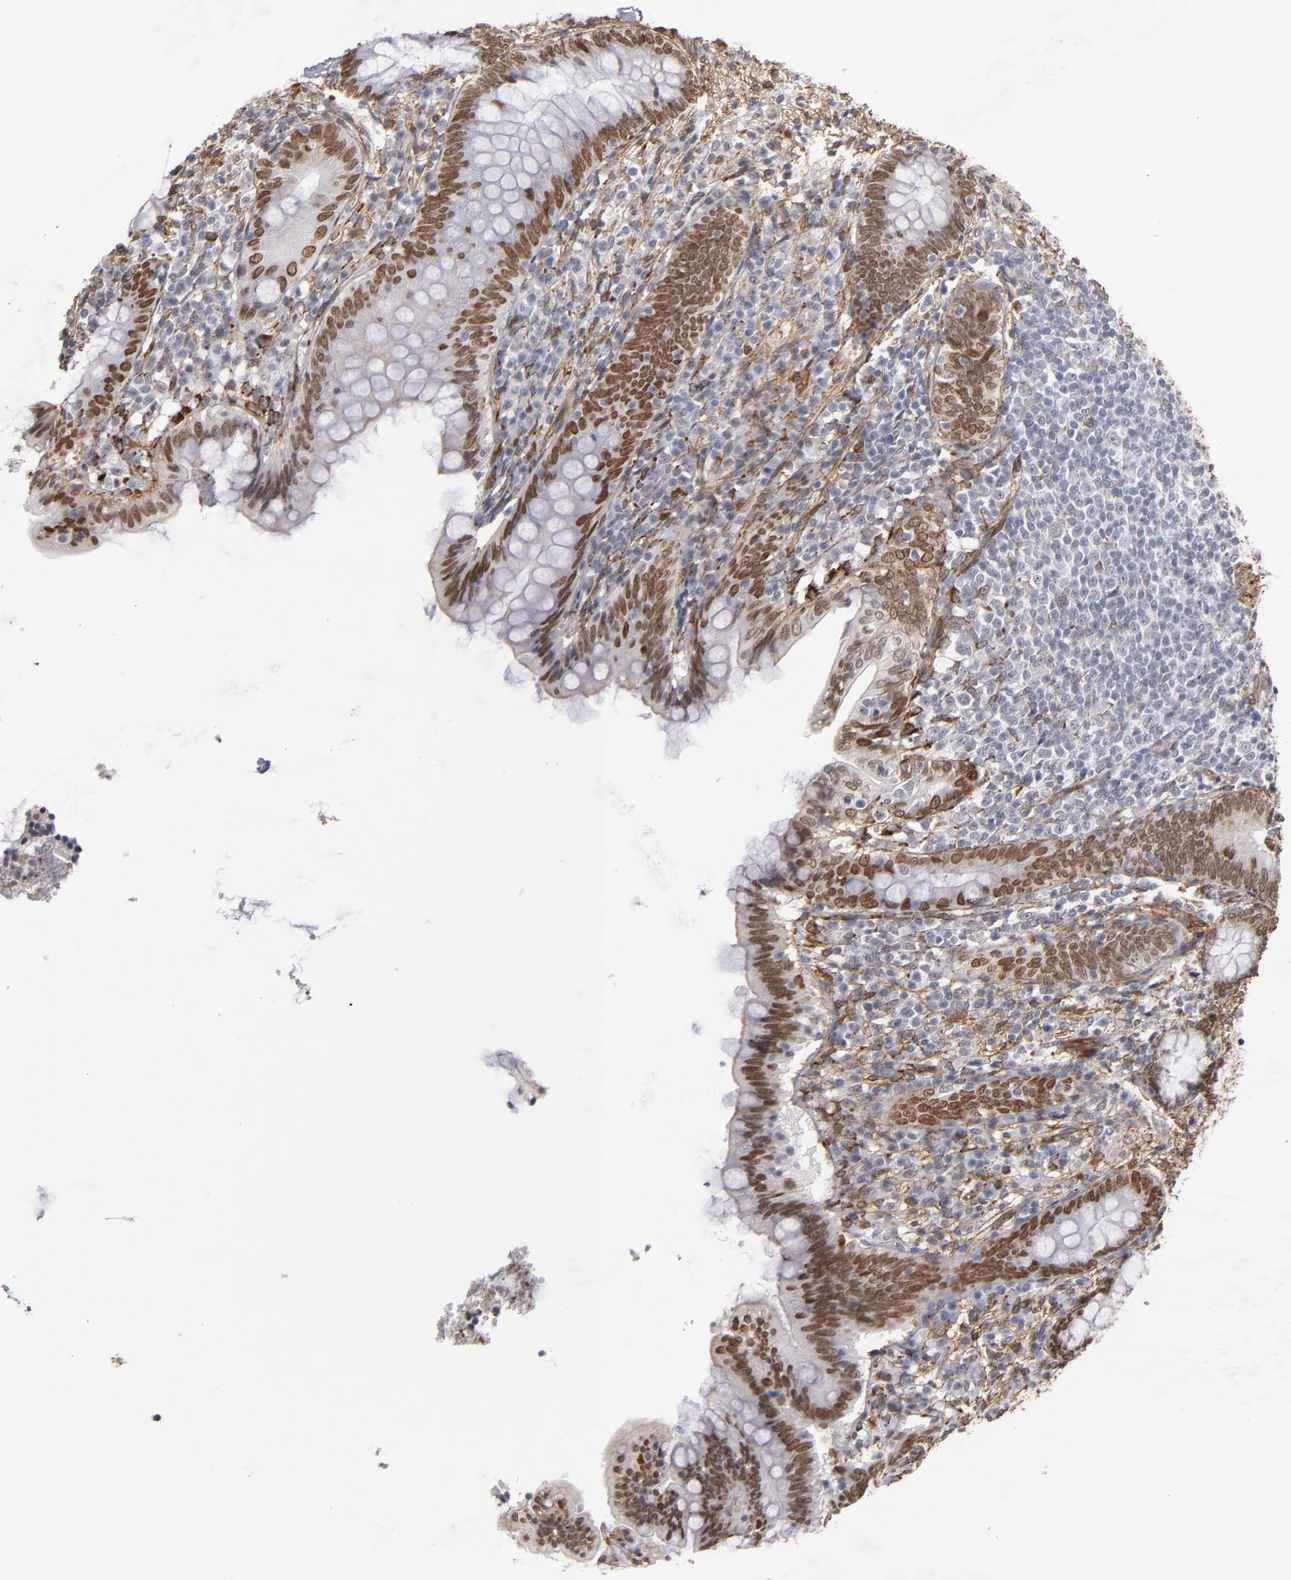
{"staining": {"intensity": "strong", "quantity": ">75%", "location": "nuclear"}, "tissue": "appendix", "cell_type": "Glandular cells", "image_type": "normal", "snomed": [{"axis": "morphology", "description": "Normal tissue, NOS"}, {"axis": "topography", "description": "Appendix"}], "caption": "Brown immunohistochemical staining in normal human appendix shows strong nuclear expression in about >75% of glandular cells. The staining was performed using DAB (3,3'-diaminobenzidine), with brown indicating positive protein expression. Nuclei are stained blue with hematoxylin.", "gene": "LAMC1", "patient": {"sex": "female", "age": 66}}